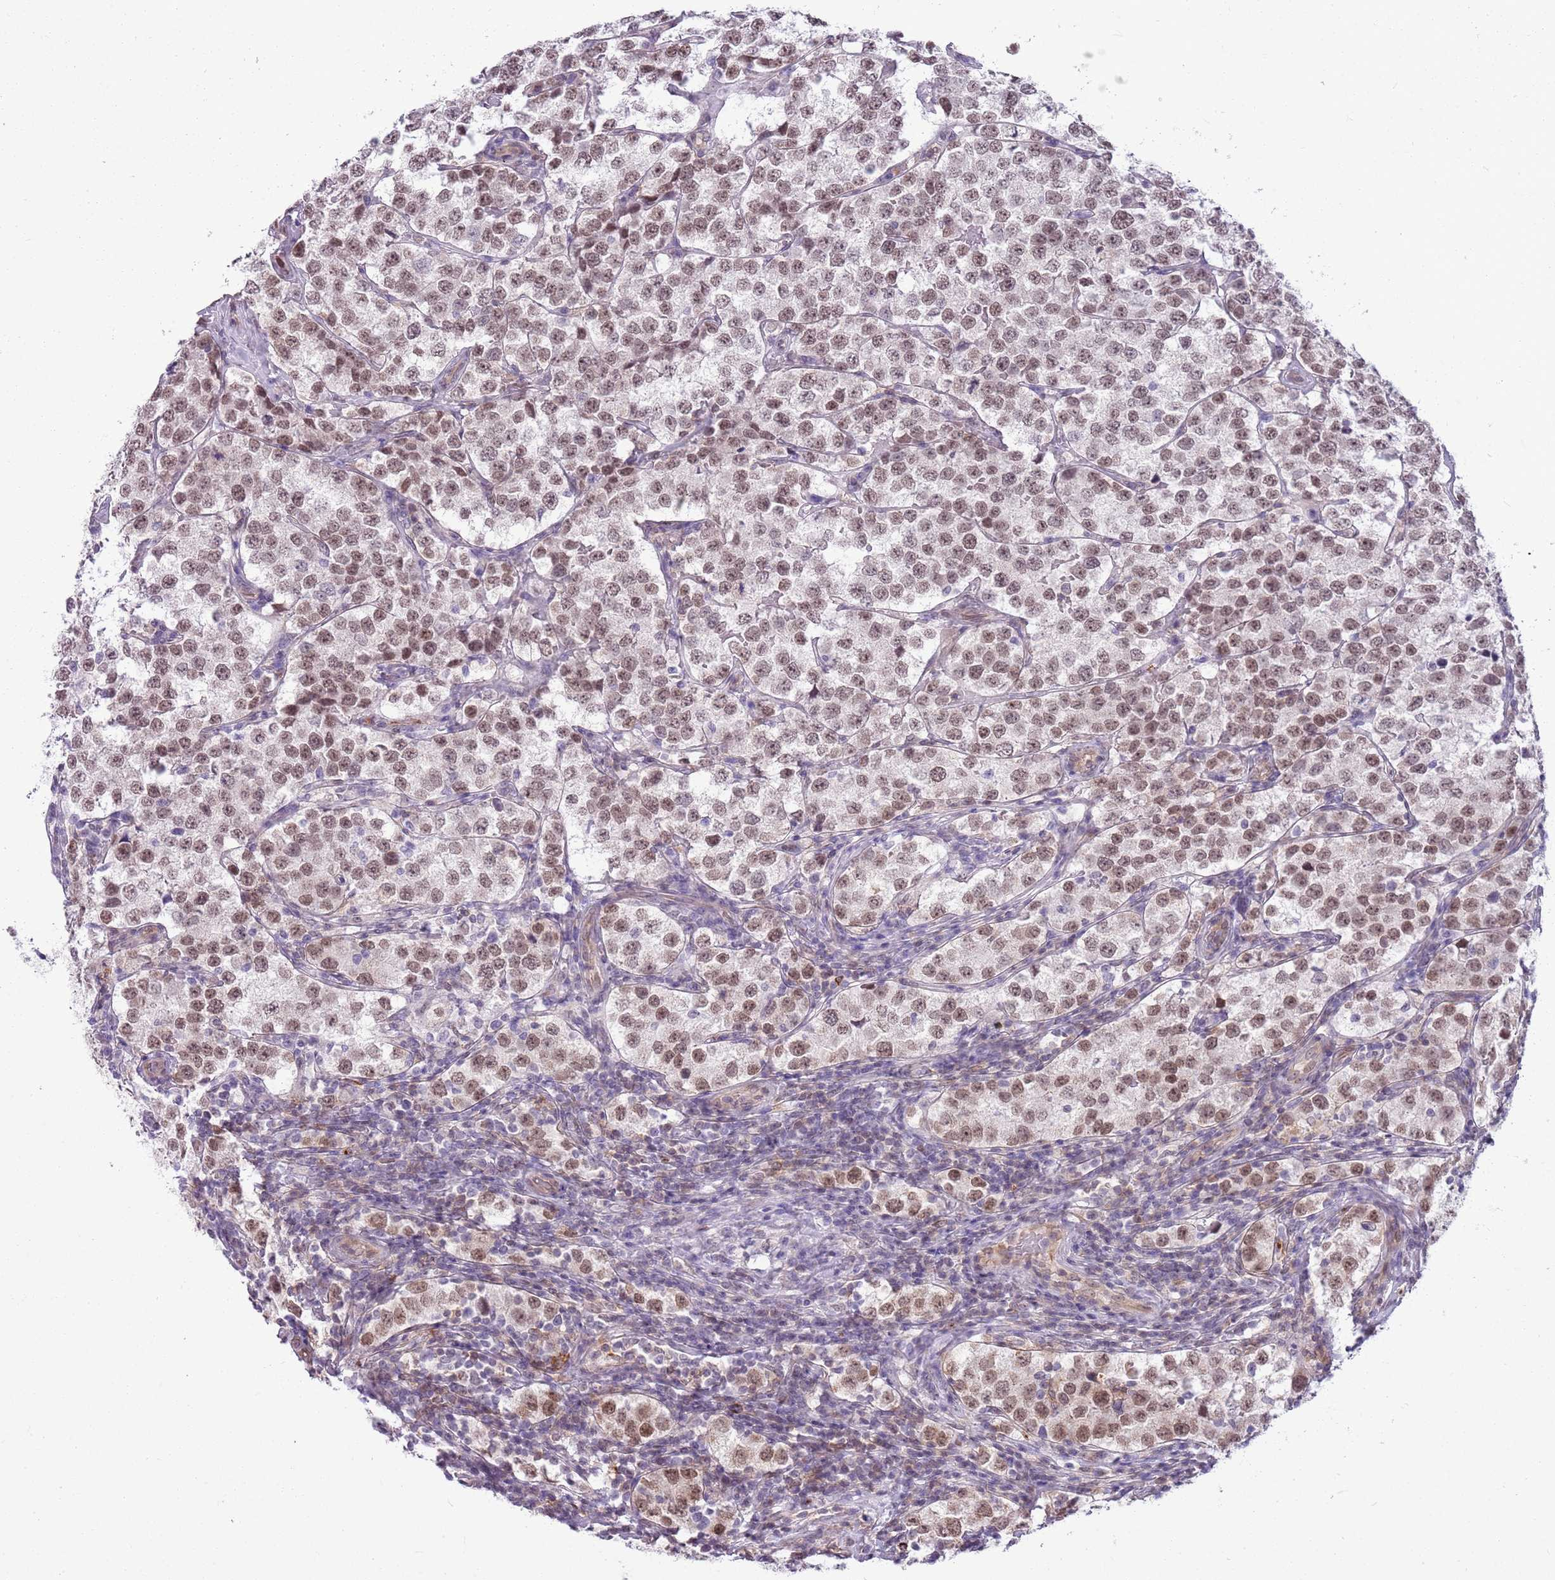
{"staining": {"intensity": "moderate", "quantity": ">75%", "location": "nuclear"}, "tissue": "testis cancer", "cell_type": "Tumor cells", "image_type": "cancer", "snomed": [{"axis": "morphology", "description": "Seminoma, NOS"}, {"axis": "topography", "description": "Testis"}], "caption": "Brown immunohistochemical staining in testis seminoma demonstrates moderate nuclear positivity in approximately >75% of tumor cells. (DAB = brown stain, brightfield microscopy at high magnification).", "gene": "DHX32", "patient": {"sex": "male", "age": 34}}